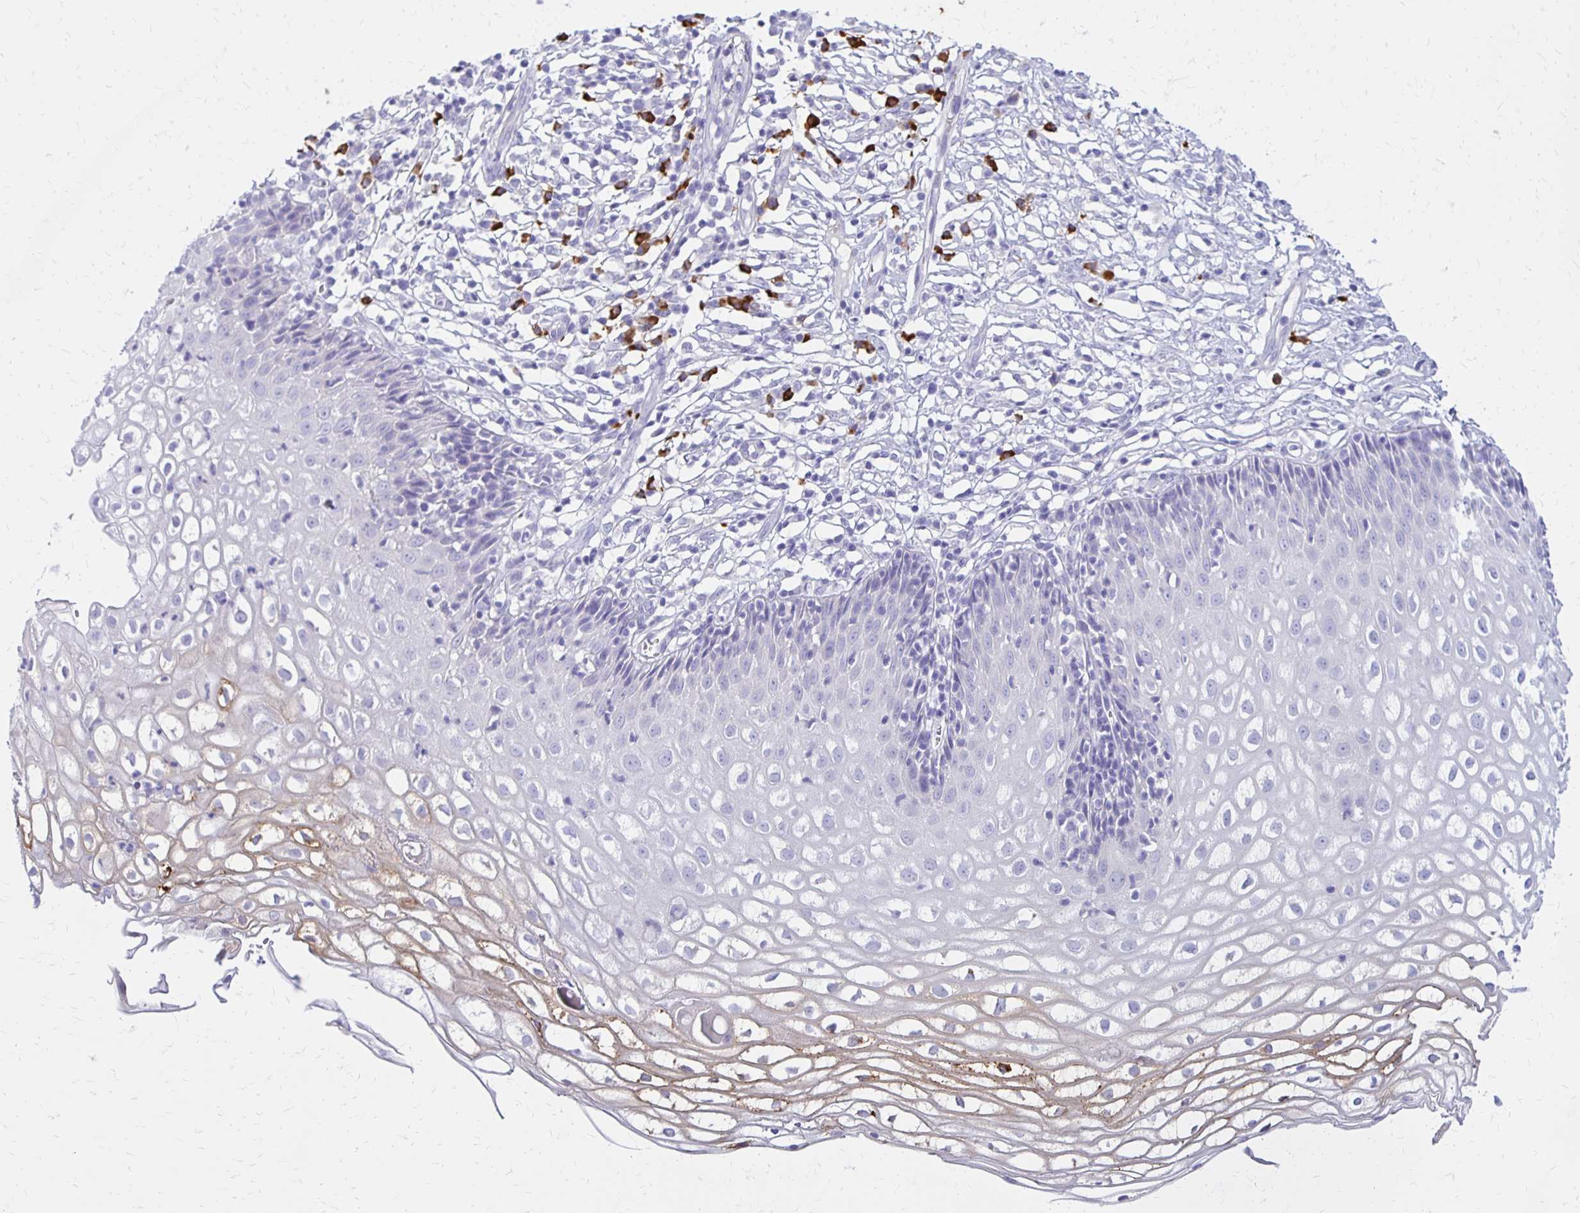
{"staining": {"intensity": "negative", "quantity": "none", "location": "none"}, "tissue": "cervix", "cell_type": "Glandular cells", "image_type": "normal", "snomed": [{"axis": "morphology", "description": "Normal tissue, NOS"}, {"axis": "topography", "description": "Cervix"}], "caption": "A photomicrograph of cervix stained for a protein shows no brown staining in glandular cells.", "gene": "FNTB", "patient": {"sex": "female", "age": 36}}